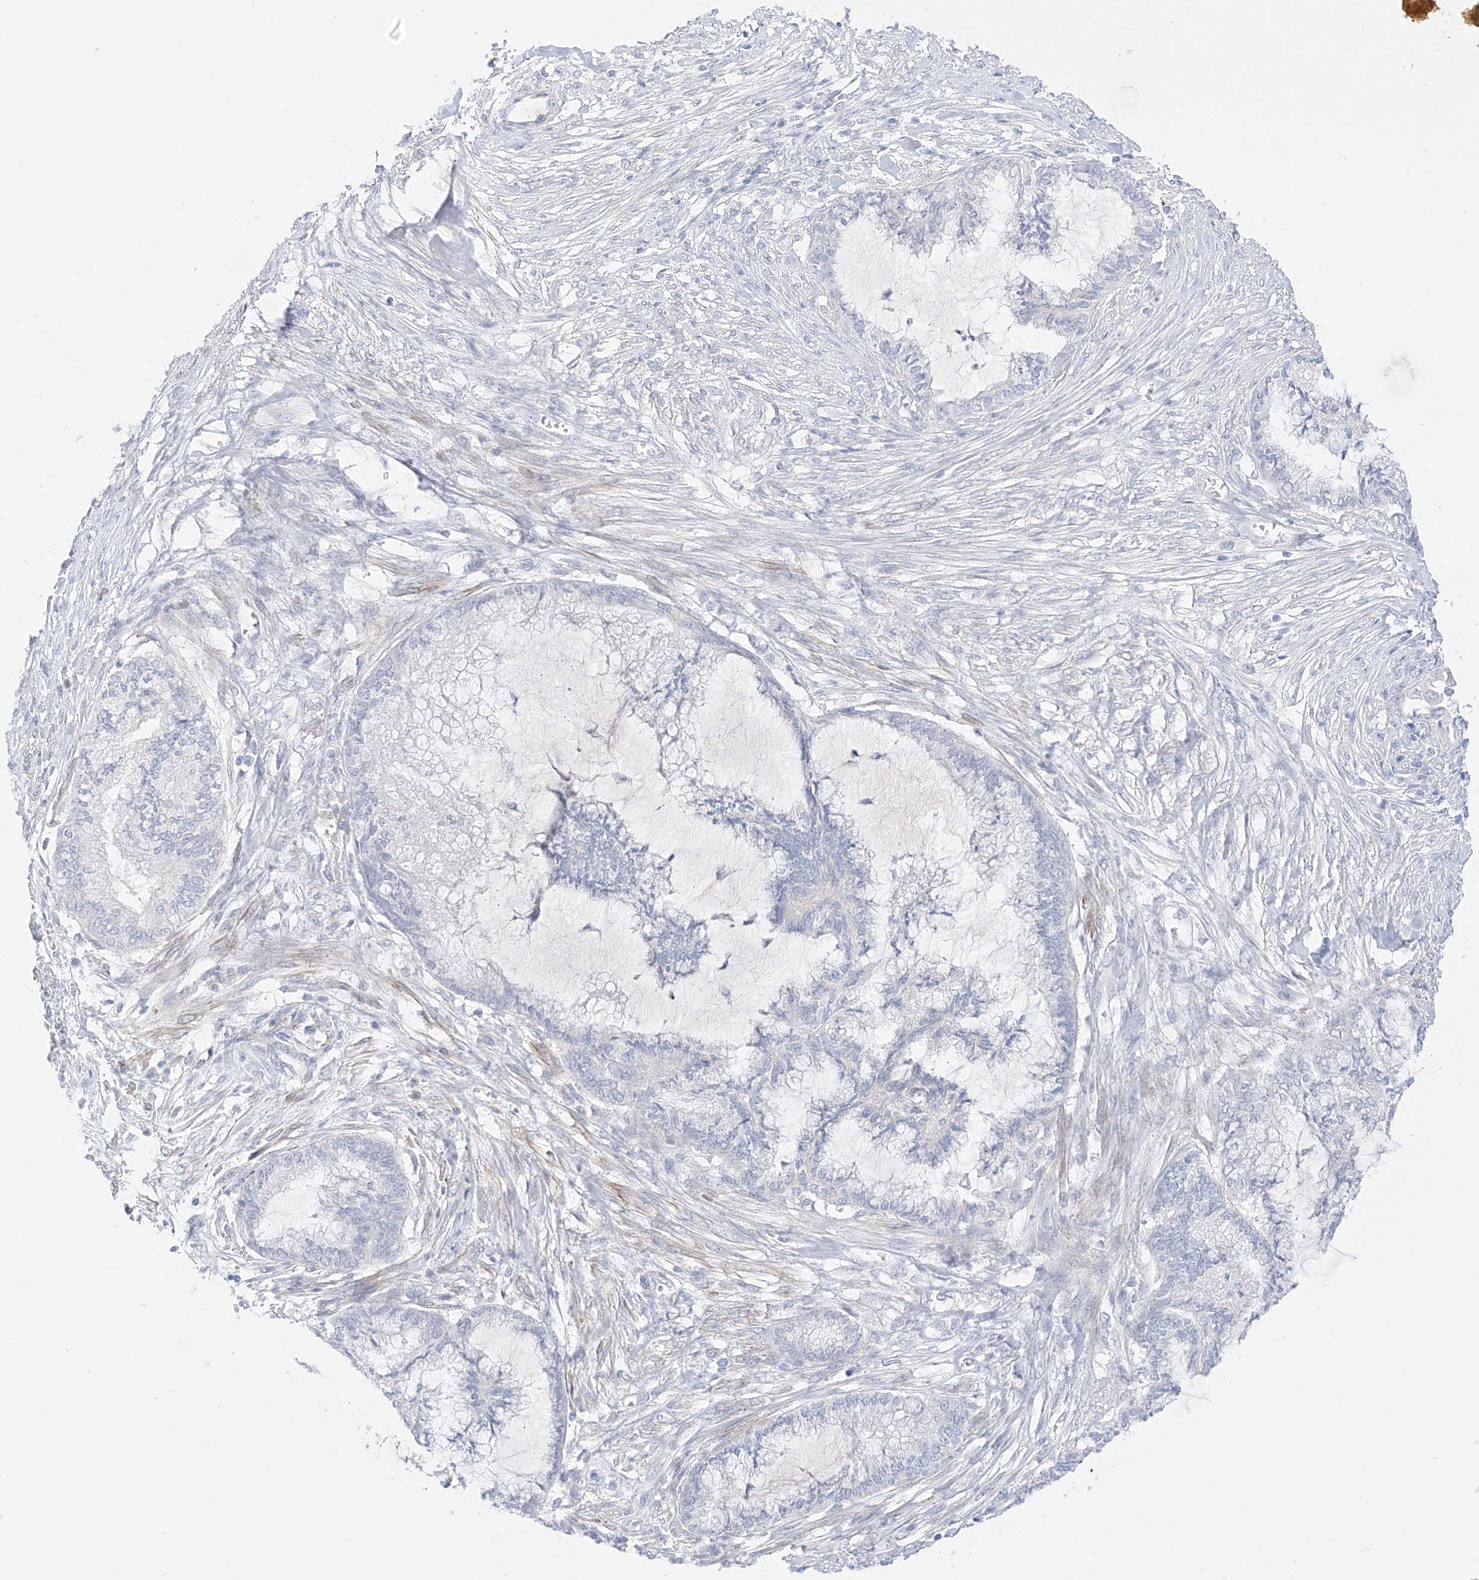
{"staining": {"intensity": "negative", "quantity": "none", "location": "none"}, "tissue": "endometrial cancer", "cell_type": "Tumor cells", "image_type": "cancer", "snomed": [{"axis": "morphology", "description": "Adenocarcinoma, NOS"}, {"axis": "topography", "description": "Endometrium"}], "caption": "DAB immunohistochemical staining of human endometrial adenocarcinoma demonstrates no significant expression in tumor cells.", "gene": "ST3GAL5", "patient": {"sex": "female", "age": 86}}